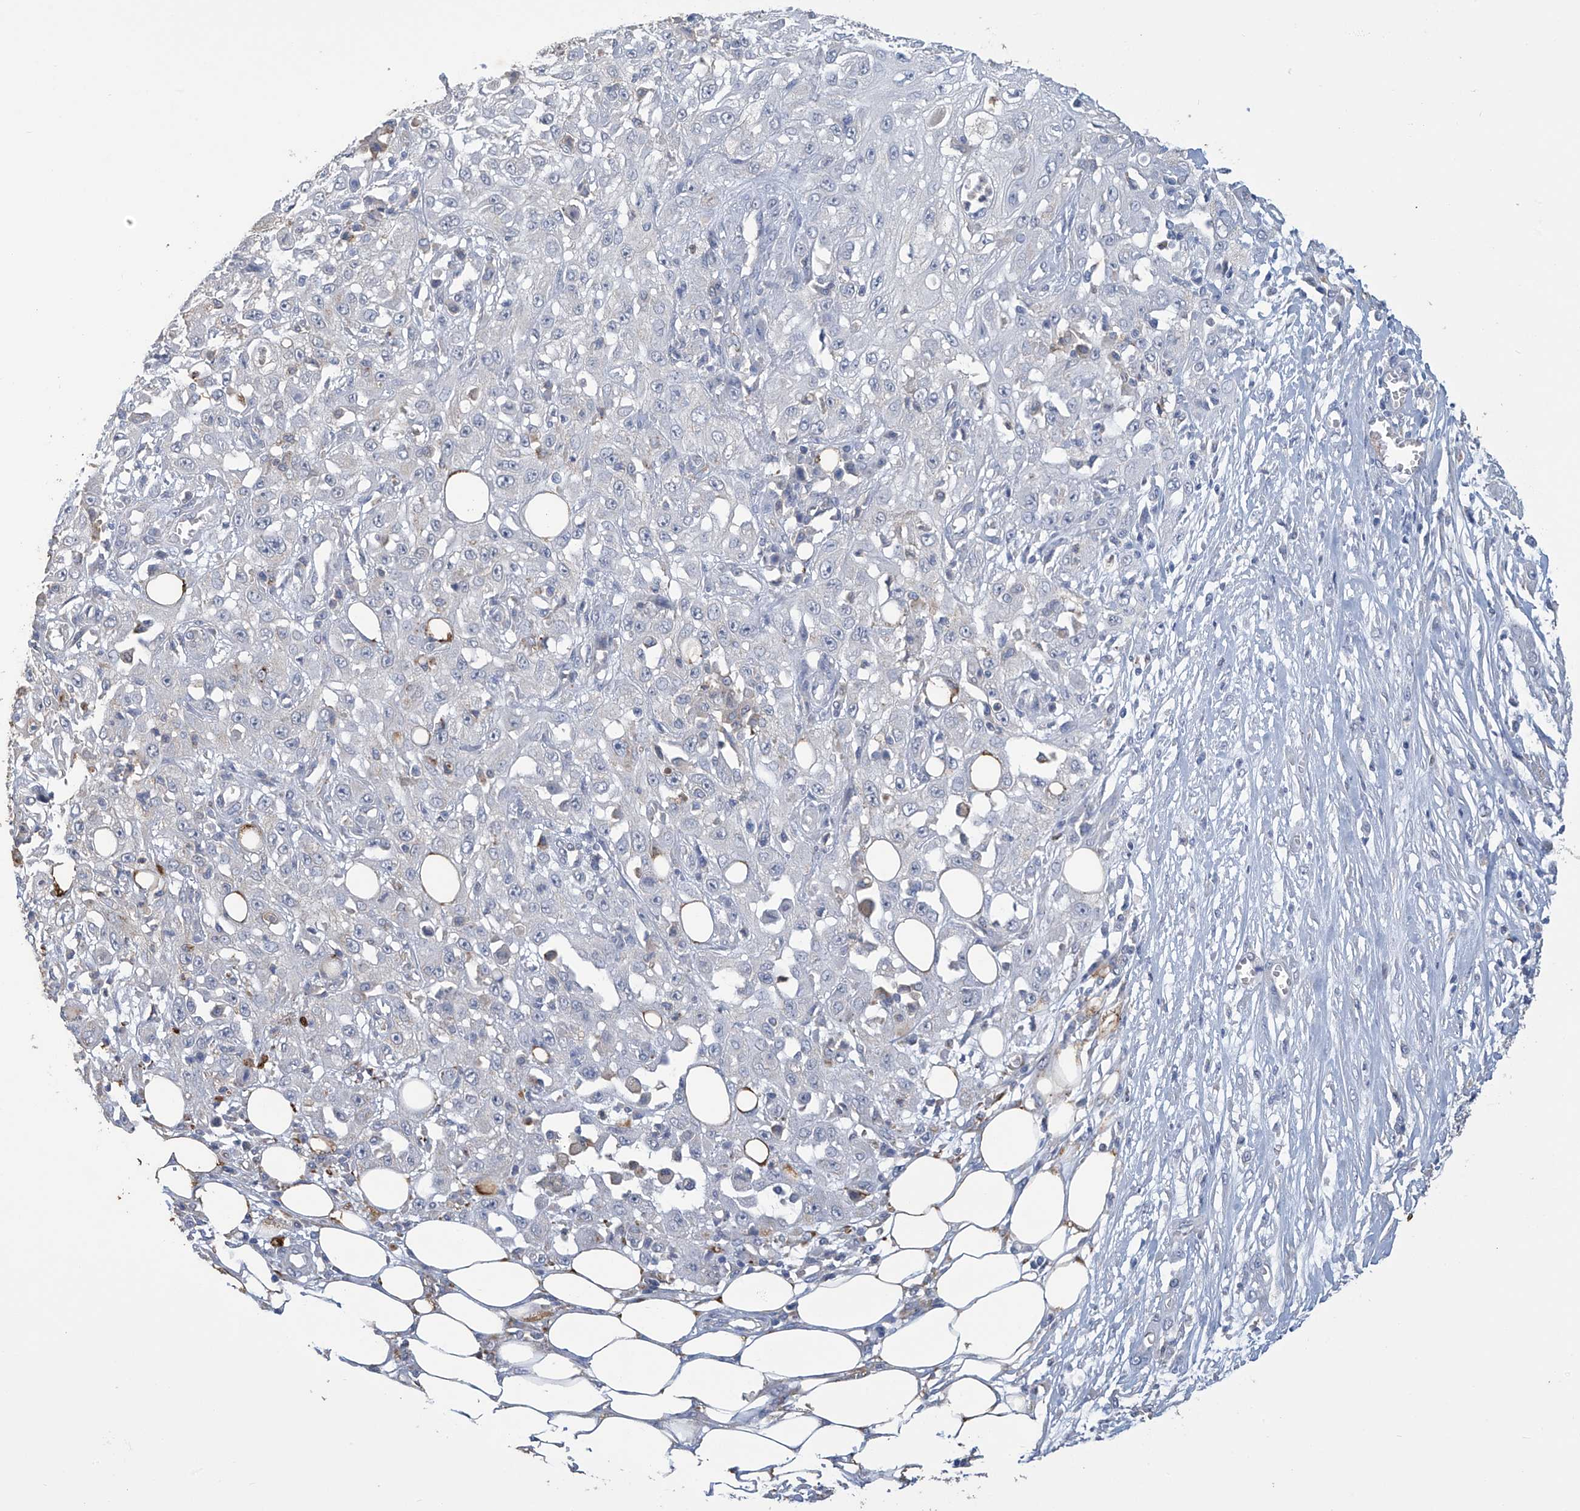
{"staining": {"intensity": "negative", "quantity": "none", "location": "none"}, "tissue": "skin cancer", "cell_type": "Tumor cells", "image_type": "cancer", "snomed": [{"axis": "morphology", "description": "Squamous cell carcinoma, NOS"}, {"axis": "morphology", "description": "Squamous cell carcinoma, metastatic, NOS"}, {"axis": "topography", "description": "Skin"}, {"axis": "topography", "description": "Lymph node"}], "caption": "An image of human skin metastatic squamous cell carcinoma is negative for staining in tumor cells. The staining was performed using DAB to visualize the protein expression in brown, while the nuclei were stained in blue with hematoxylin (Magnification: 20x).", "gene": "OGT", "patient": {"sex": "male", "age": 75}}